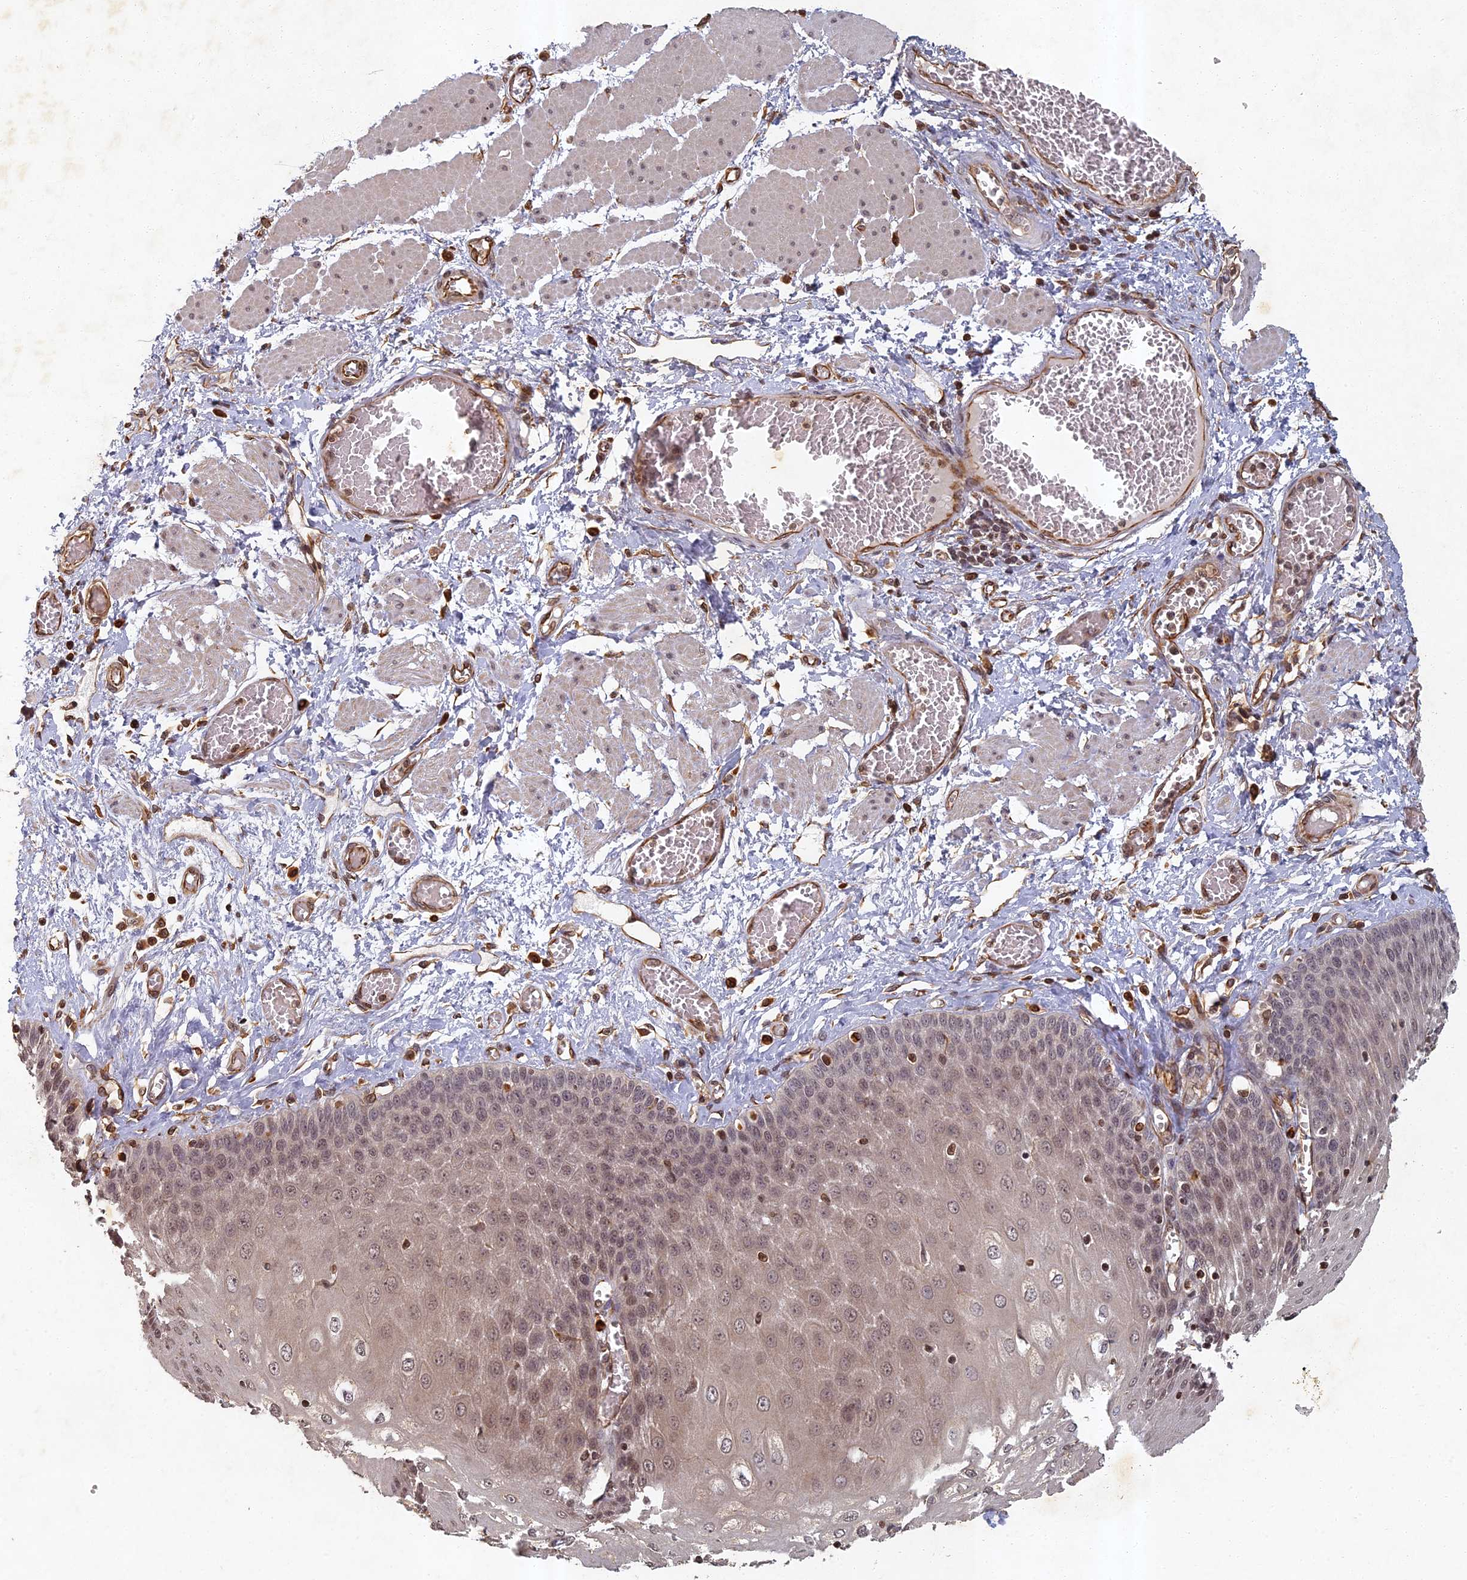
{"staining": {"intensity": "weak", "quantity": "25%-75%", "location": "cytoplasmic/membranous,nuclear"}, "tissue": "esophagus", "cell_type": "Squamous epithelial cells", "image_type": "normal", "snomed": [{"axis": "morphology", "description": "Normal tissue, NOS"}, {"axis": "topography", "description": "Esophagus"}], "caption": "High-power microscopy captured an immunohistochemistry micrograph of normal esophagus, revealing weak cytoplasmic/membranous,nuclear expression in approximately 25%-75% of squamous epithelial cells. (Stains: DAB (3,3'-diaminobenzidine) in brown, nuclei in blue, Microscopy: brightfield microscopy at high magnification).", "gene": "ABCB10", "patient": {"sex": "male", "age": 60}}